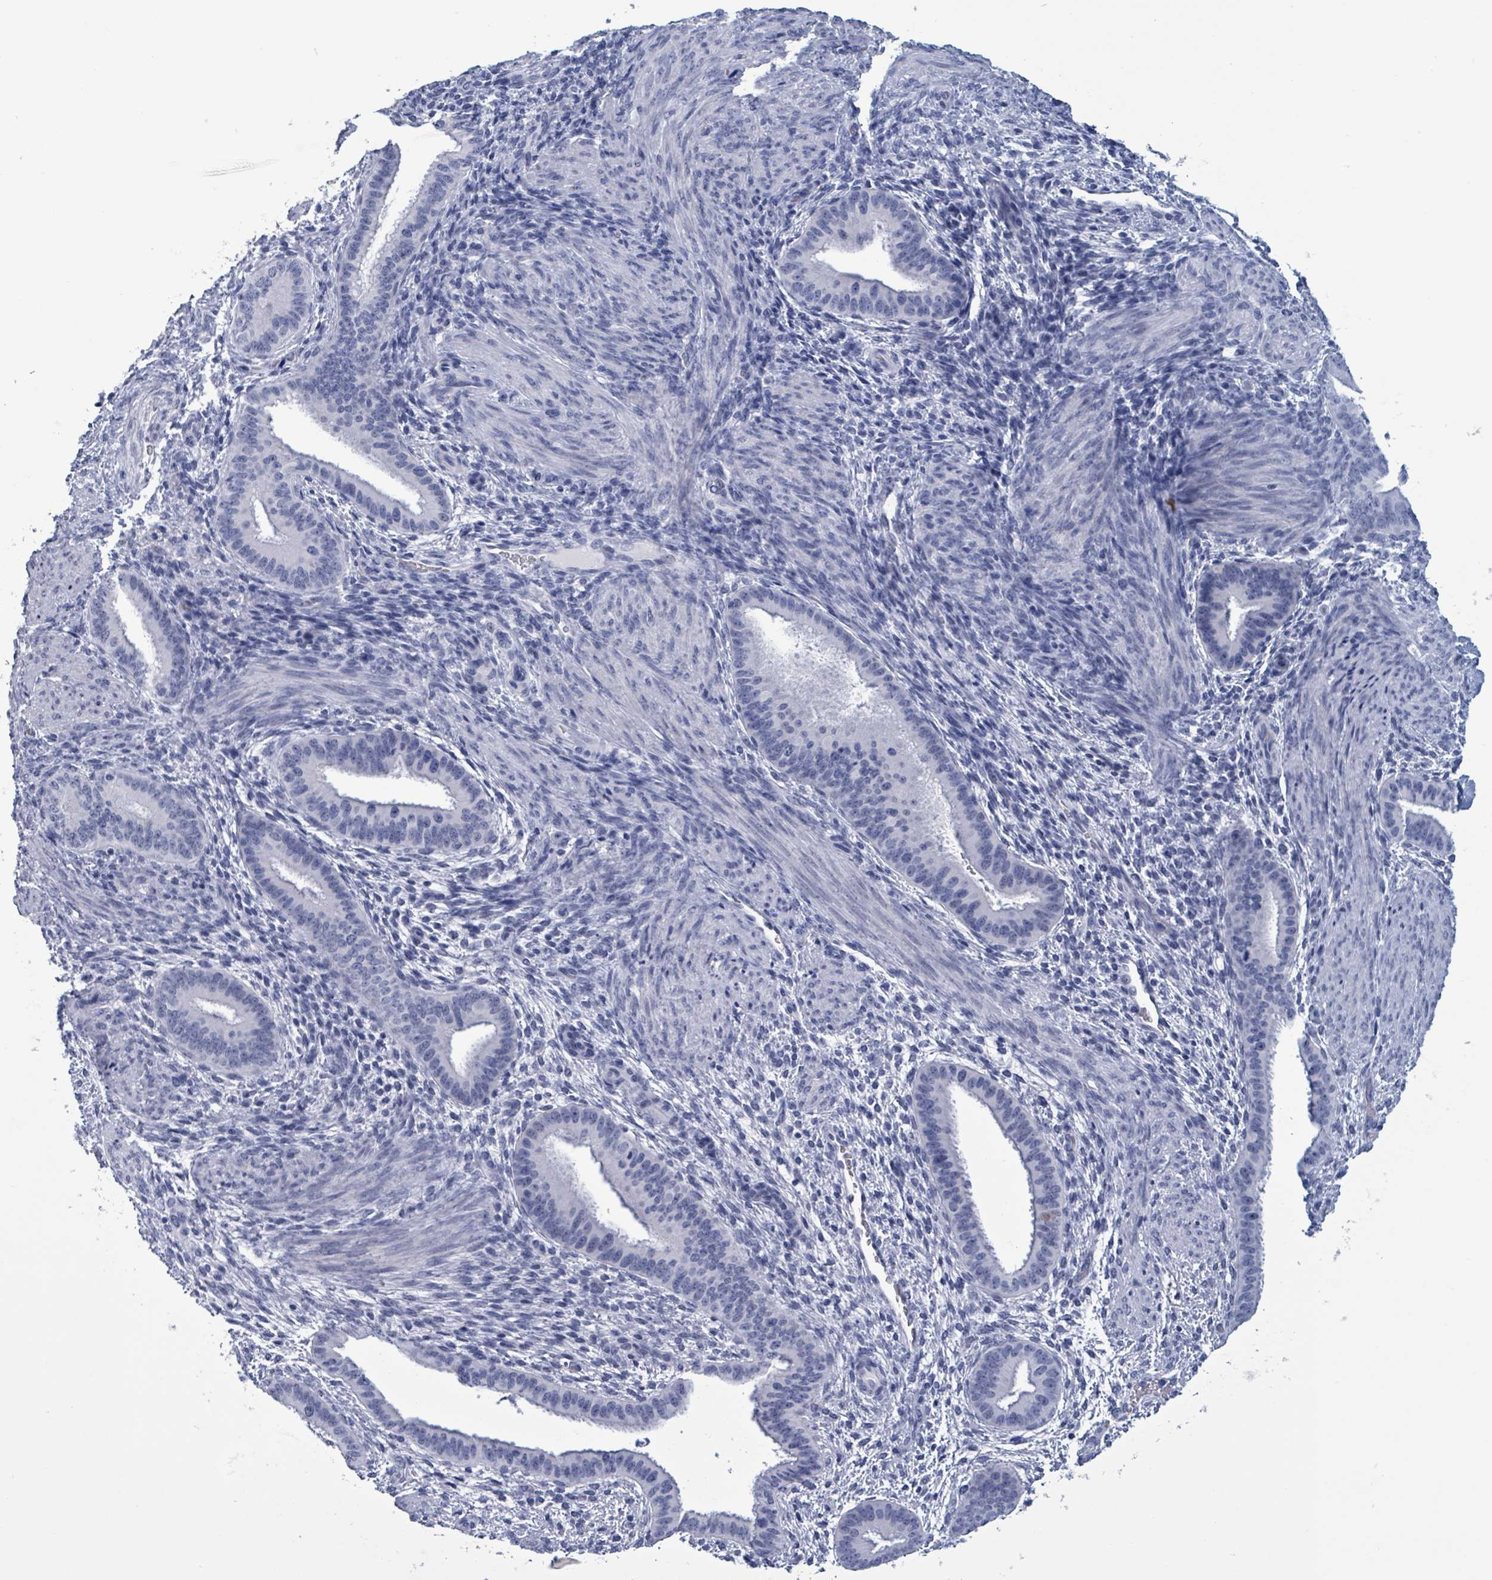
{"staining": {"intensity": "negative", "quantity": "none", "location": "none"}, "tissue": "endometrium", "cell_type": "Cells in endometrial stroma", "image_type": "normal", "snomed": [{"axis": "morphology", "description": "Normal tissue, NOS"}, {"axis": "topography", "description": "Endometrium"}], "caption": "This is an immunohistochemistry (IHC) histopathology image of benign human endometrium. There is no staining in cells in endometrial stroma.", "gene": "NKX2", "patient": {"sex": "female", "age": 36}}